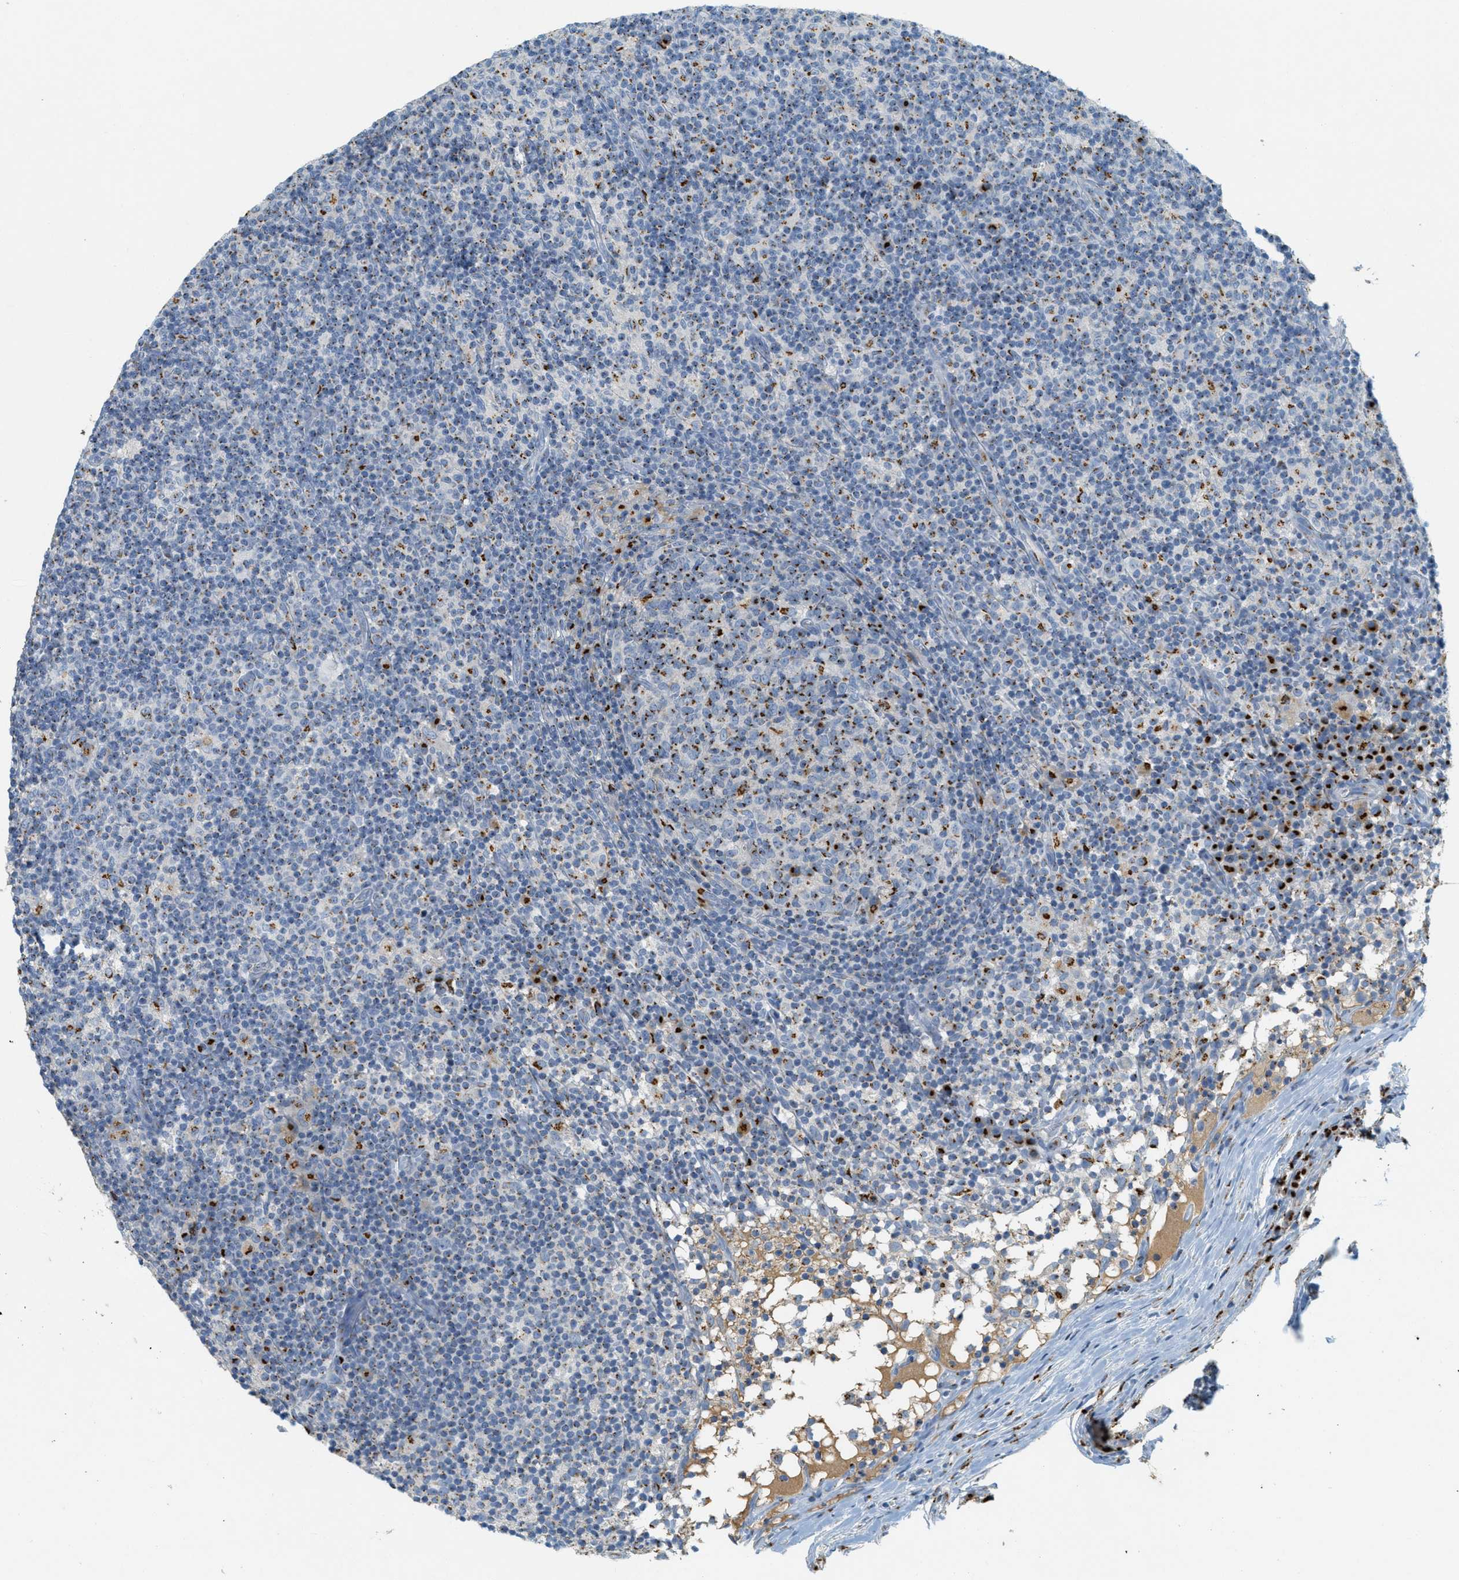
{"staining": {"intensity": "strong", "quantity": "25%-75%", "location": "cytoplasmic/membranous"}, "tissue": "lymph node", "cell_type": "Germinal center cells", "image_type": "normal", "snomed": [{"axis": "morphology", "description": "Normal tissue, NOS"}, {"axis": "morphology", "description": "Inflammation, NOS"}, {"axis": "topography", "description": "Lymph node"}], "caption": "Immunohistochemistry (IHC) image of benign lymph node stained for a protein (brown), which demonstrates high levels of strong cytoplasmic/membranous expression in about 25%-75% of germinal center cells.", "gene": "ENTPD4", "patient": {"sex": "male", "age": 55}}